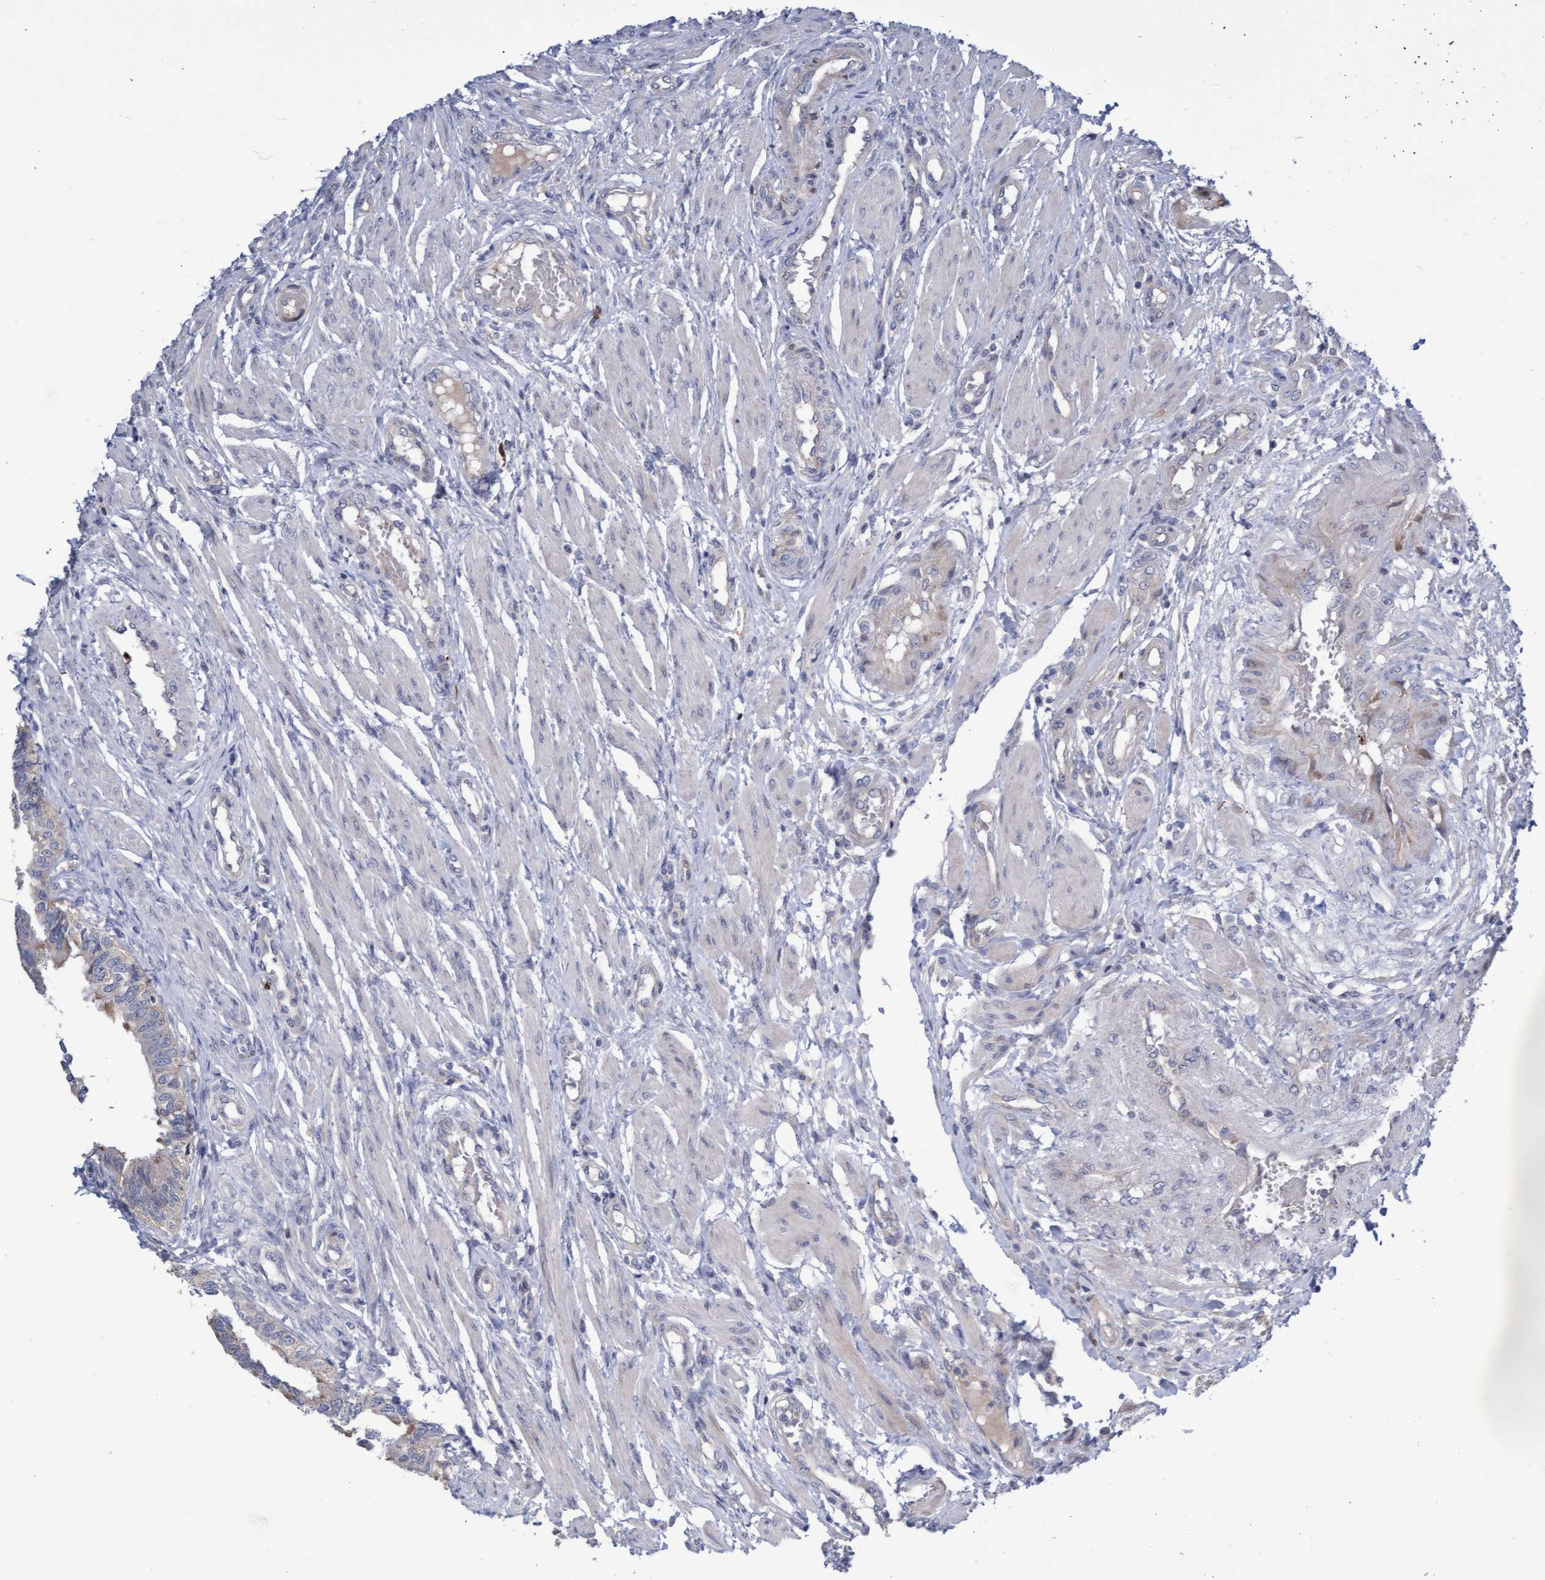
{"staining": {"intensity": "weak", "quantity": "<25%", "location": "cytoplasmic/membranous"}, "tissue": "fallopian tube", "cell_type": "Glandular cells", "image_type": "normal", "snomed": [{"axis": "morphology", "description": "Normal tissue, NOS"}, {"axis": "topography", "description": "Fallopian tube"}, {"axis": "topography", "description": "Placenta"}], "caption": "This is a micrograph of IHC staining of benign fallopian tube, which shows no expression in glandular cells.", "gene": "ABCF2", "patient": {"sex": "female", "age": 34}}